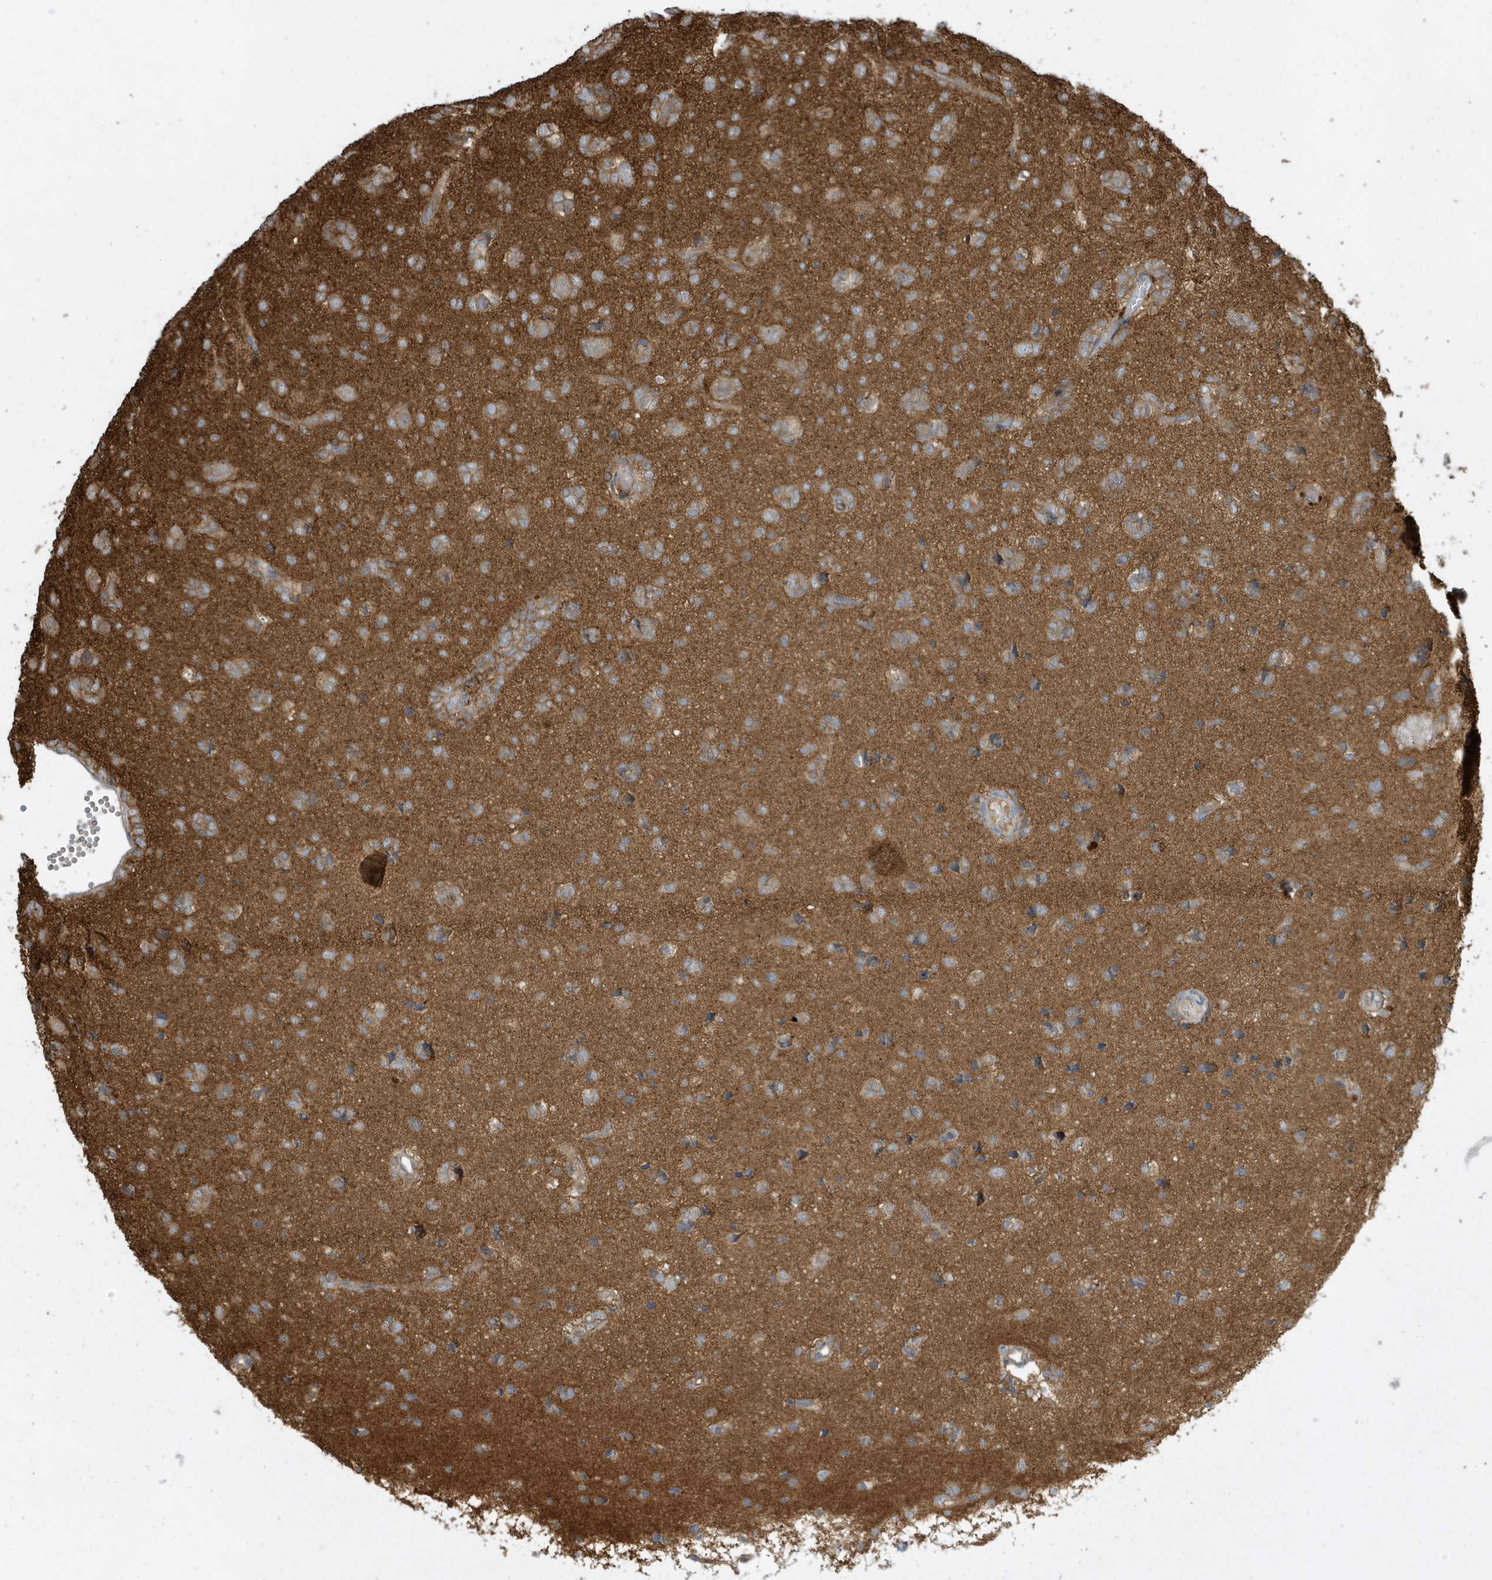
{"staining": {"intensity": "moderate", "quantity": "25%-75%", "location": "cytoplasmic/membranous"}, "tissue": "glioma", "cell_type": "Tumor cells", "image_type": "cancer", "snomed": [{"axis": "morphology", "description": "Glioma, malignant, High grade"}, {"axis": "topography", "description": "Brain"}], "caption": "A brown stain highlights moderate cytoplasmic/membranous positivity of a protein in high-grade glioma (malignant) tumor cells.", "gene": "ABTB1", "patient": {"sex": "female", "age": 59}}